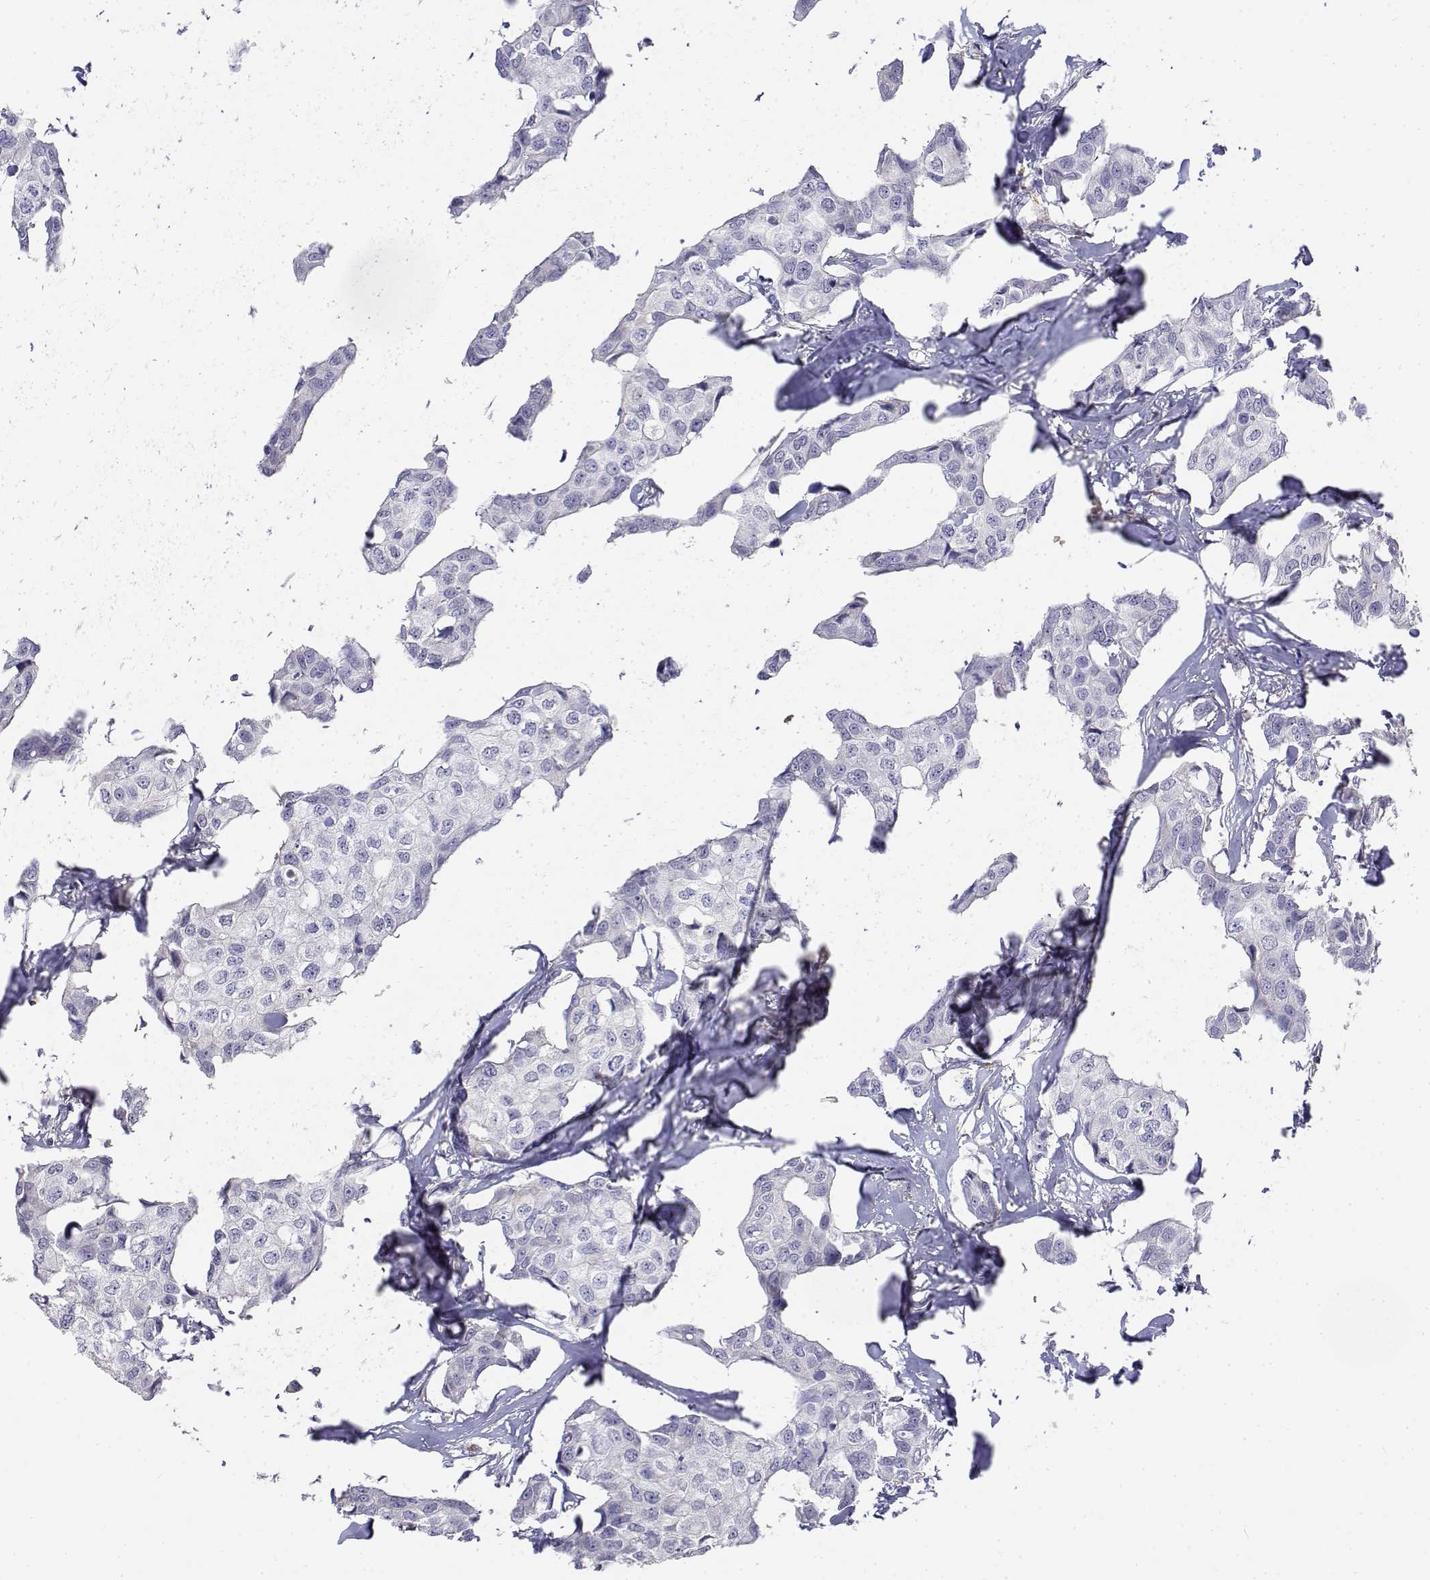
{"staining": {"intensity": "negative", "quantity": "none", "location": "none"}, "tissue": "breast cancer", "cell_type": "Tumor cells", "image_type": "cancer", "snomed": [{"axis": "morphology", "description": "Duct carcinoma"}, {"axis": "topography", "description": "Breast"}], "caption": "High magnification brightfield microscopy of breast cancer (invasive ductal carcinoma) stained with DAB (3,3'-diaminobenzidine) (brown) and counterstained with hematoxylin (blue): tumor cells show no significant positivity.", "gene": "CADM1", "patient": {"sex": "female", "age": 80}}